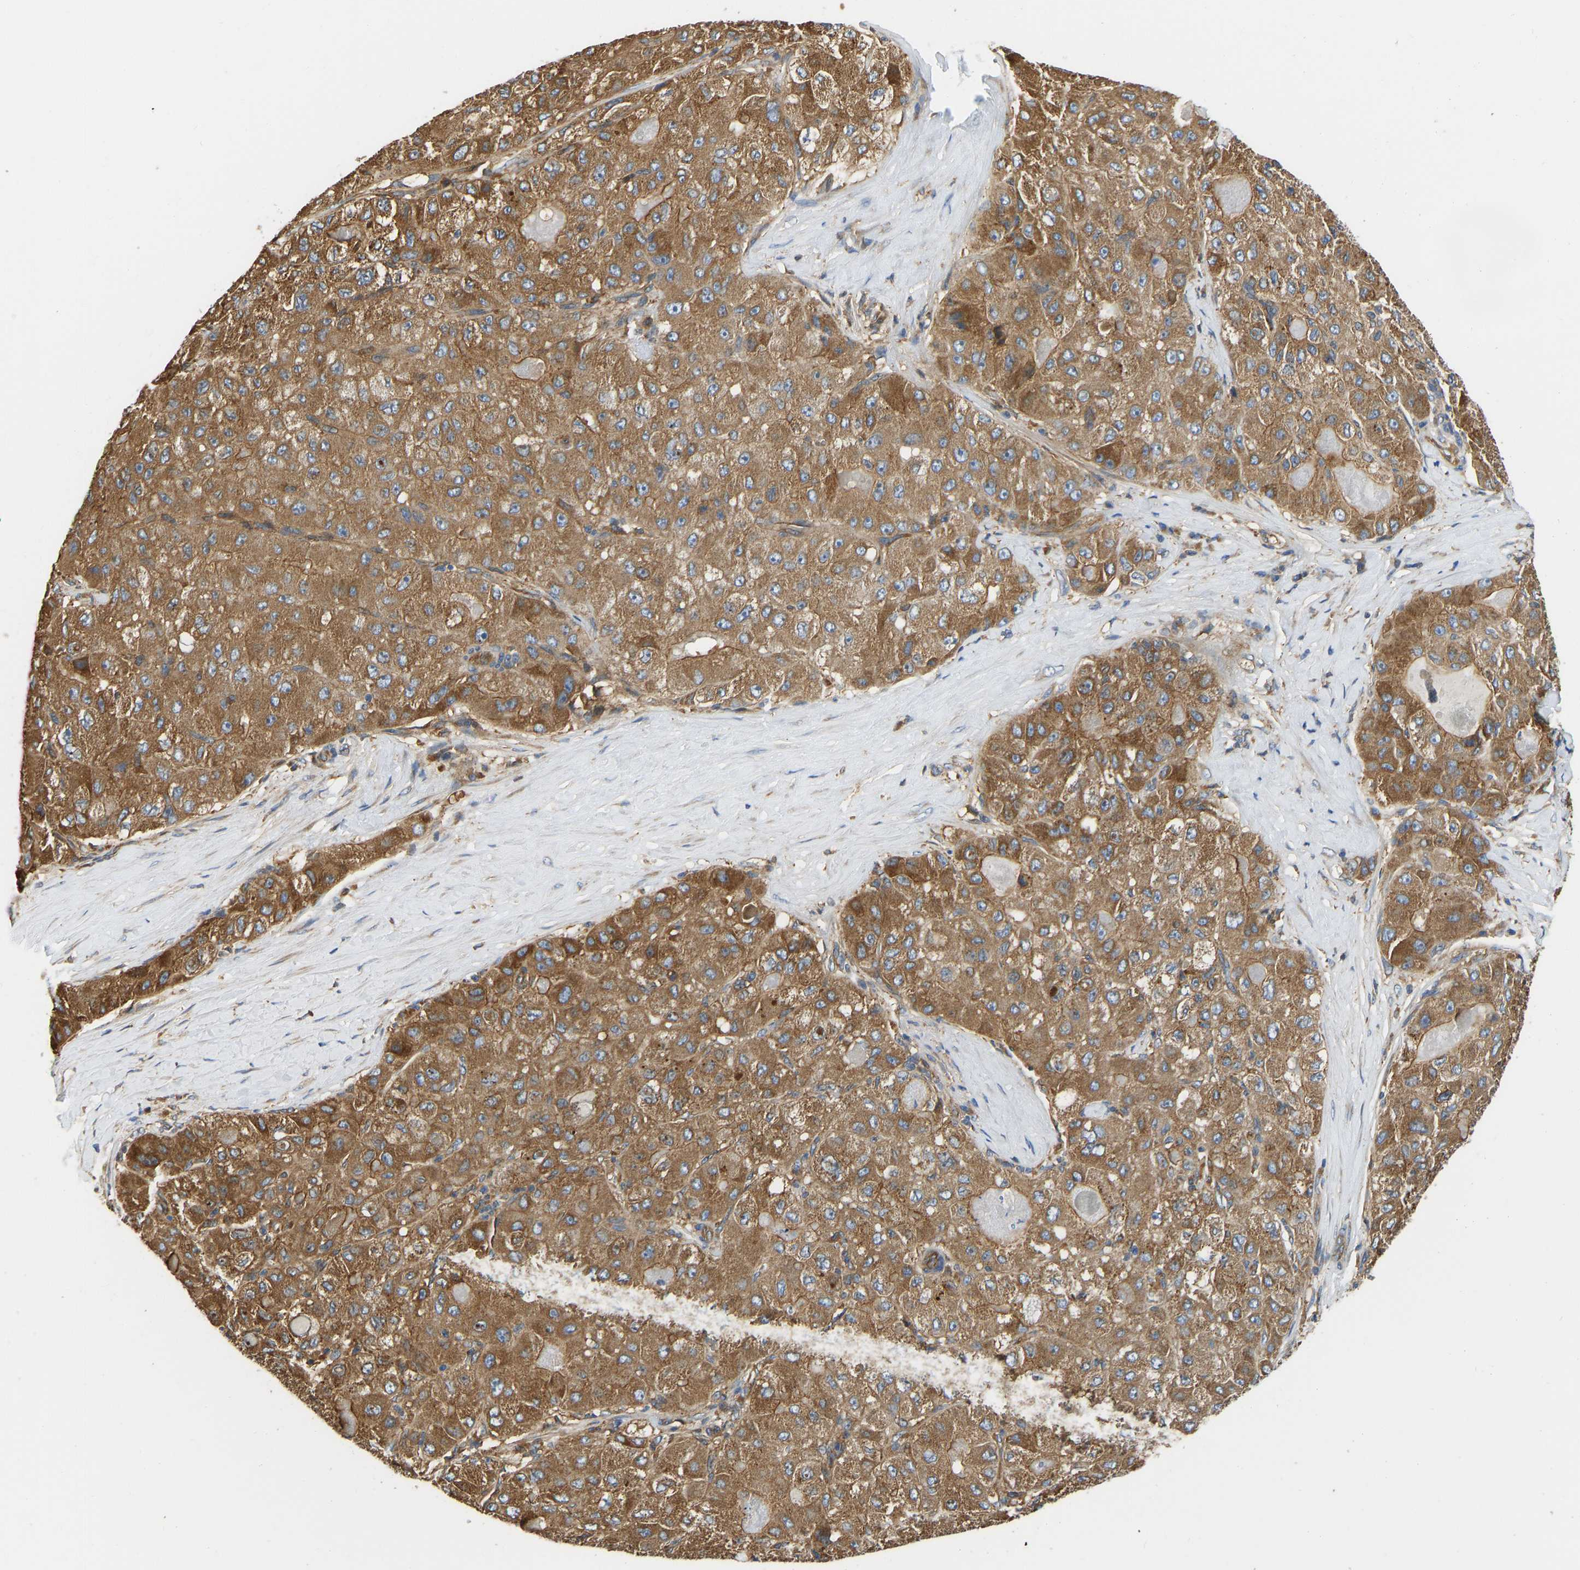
{"staining": {"intensity": "moderate", "quantity": ">75%", "location": "cytoplasmic/membranous"}, "tissue": "liver cancer", "cell_type": "Tumor cells", "image_type": "cancer", "snomed": [{"axis": "morphology", "description": "Carcinoma, Hepatocellular, NOS"}, {"axis": "topography", "description": "Liver"}], "caption": "About >75% of tumor cells in human liver cancer (hepatocellular carcinoma) show moderate cytoplasmic/membranous protein positivity as visualized by brown immunohistochemical staining.", "gene": "FLNB", "patient": {"sex": "male", "age": 80}}